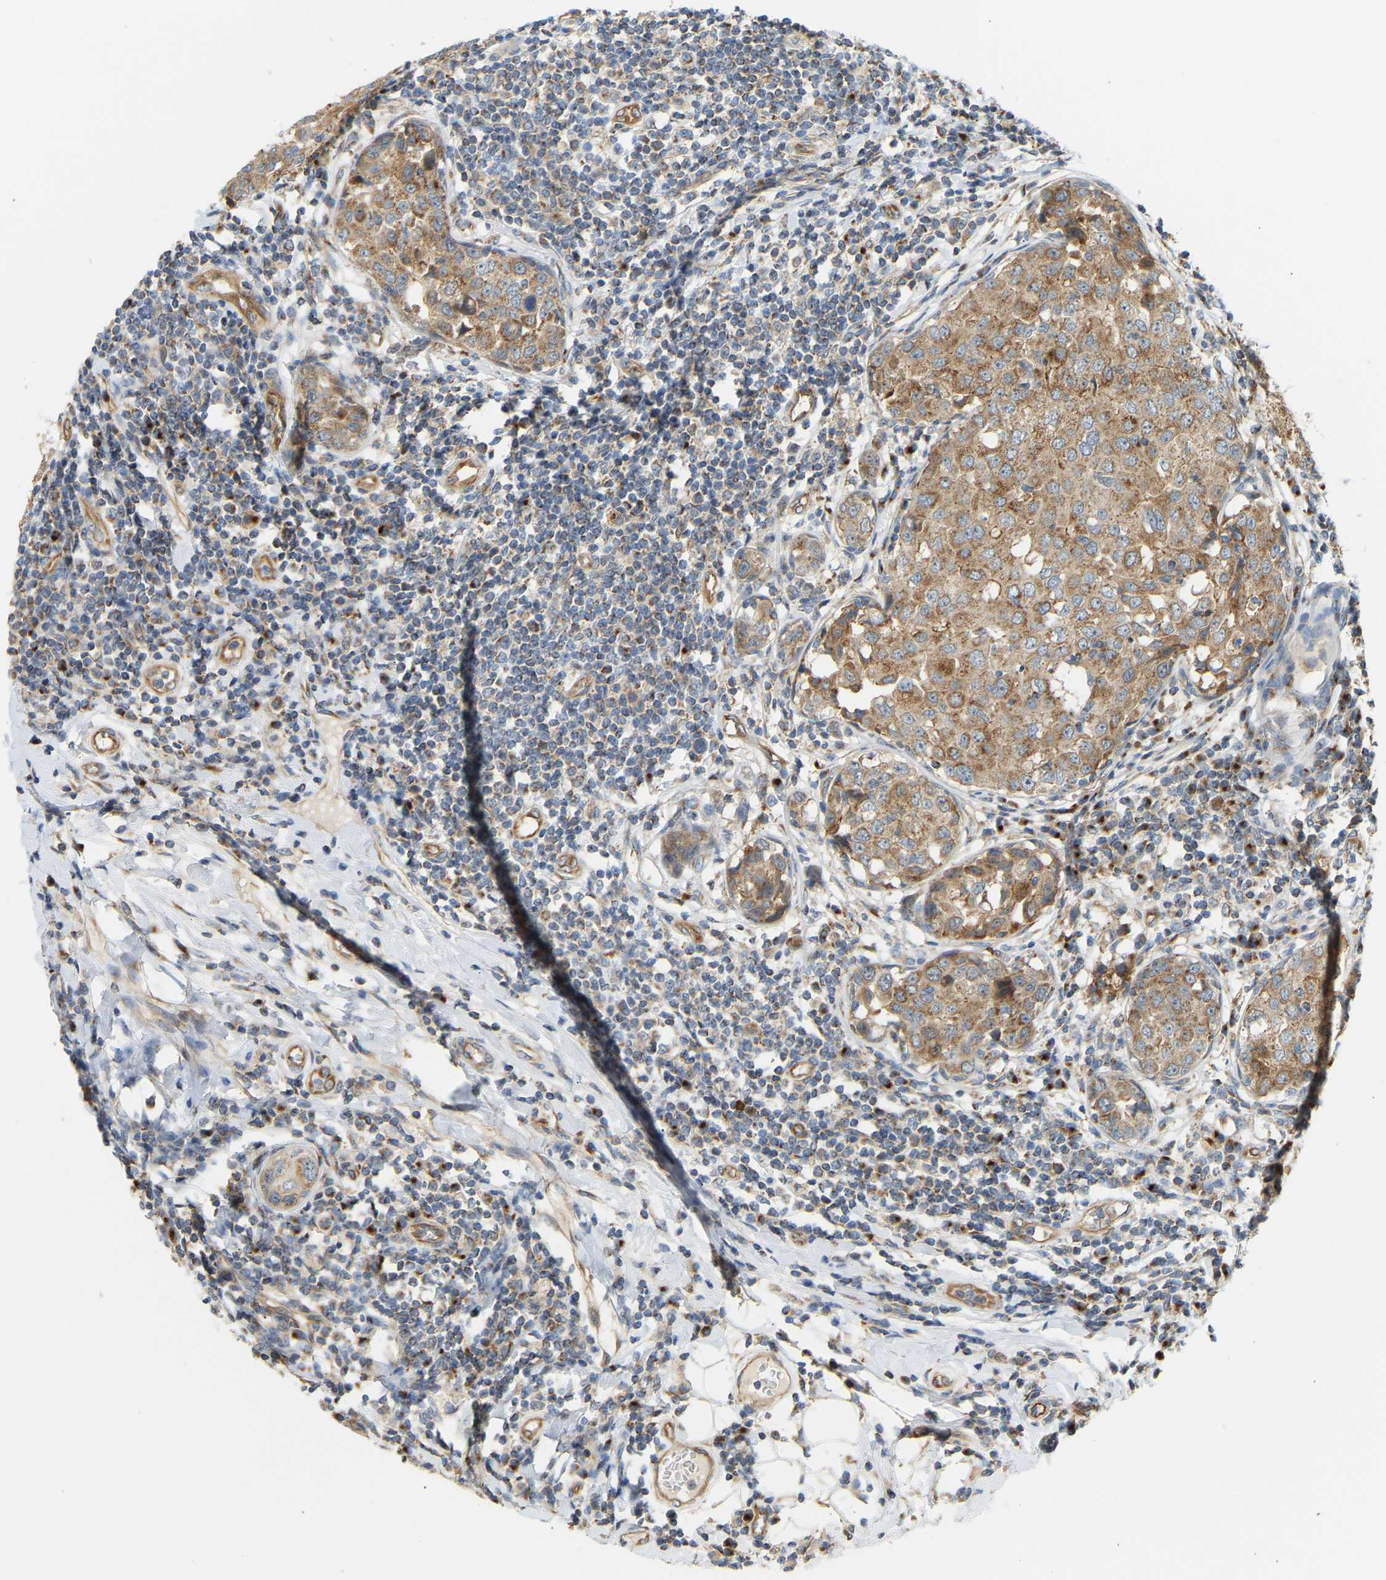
{"staining": {"intensity": "moderate", "quantity": ">75%", "location": "cytoplasmic/membranous"}, "tissue": "breast cancer", "cell_type": "Tumor cells", "image_type": "cancer", "snomed": [{"axis": "morphology", "description": "Duct carcinoma"}, {"axis": "topography", "description": "Breast"}], "caption": "Protein staining of breast cancer (intraductal carcinoma) tissue displays moderate cytoplasmic/membranous staining in about >75% of tumor cells.", "gene": "YIPF2", "patient": {"sex": "female", "age": 27}}